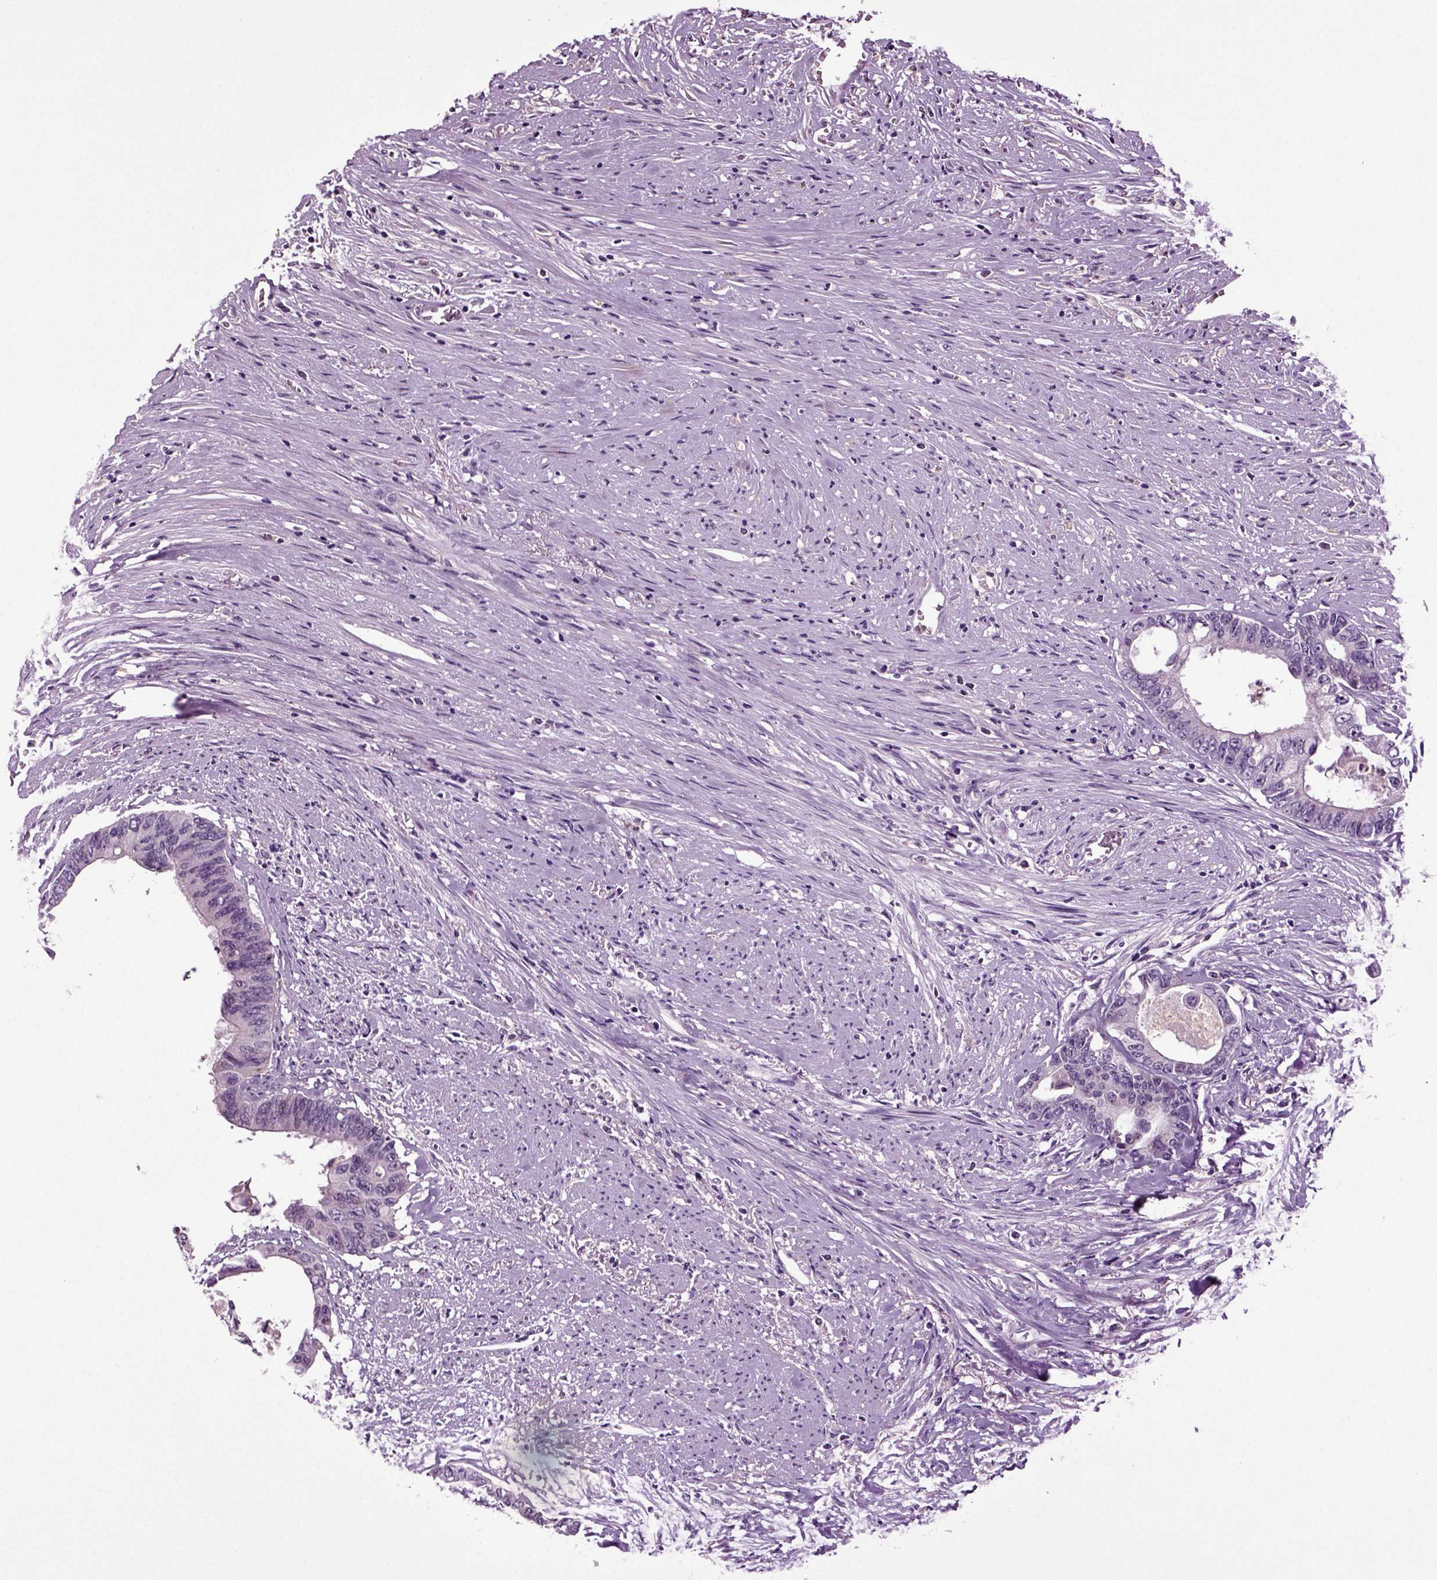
{"staining": {"intensity": "negative", "quantity": "none", "location": "none"}, "tissue": "colorectal cancer", "cell_type": "Tumor cells", "image_type": "cancer", "snomed": [{"axis": "morphology", "description": "Adenocarcinoma, NOS"}, {"axis": "topography", "description": "Rectum"}], "caption": "DAB immunohistochemical staining of colorectal adenocarcinoma demonstrates no significant positivity in tumor cells.", "gene": "FGF11", "patient": {"sex": "male", "age": 59}}